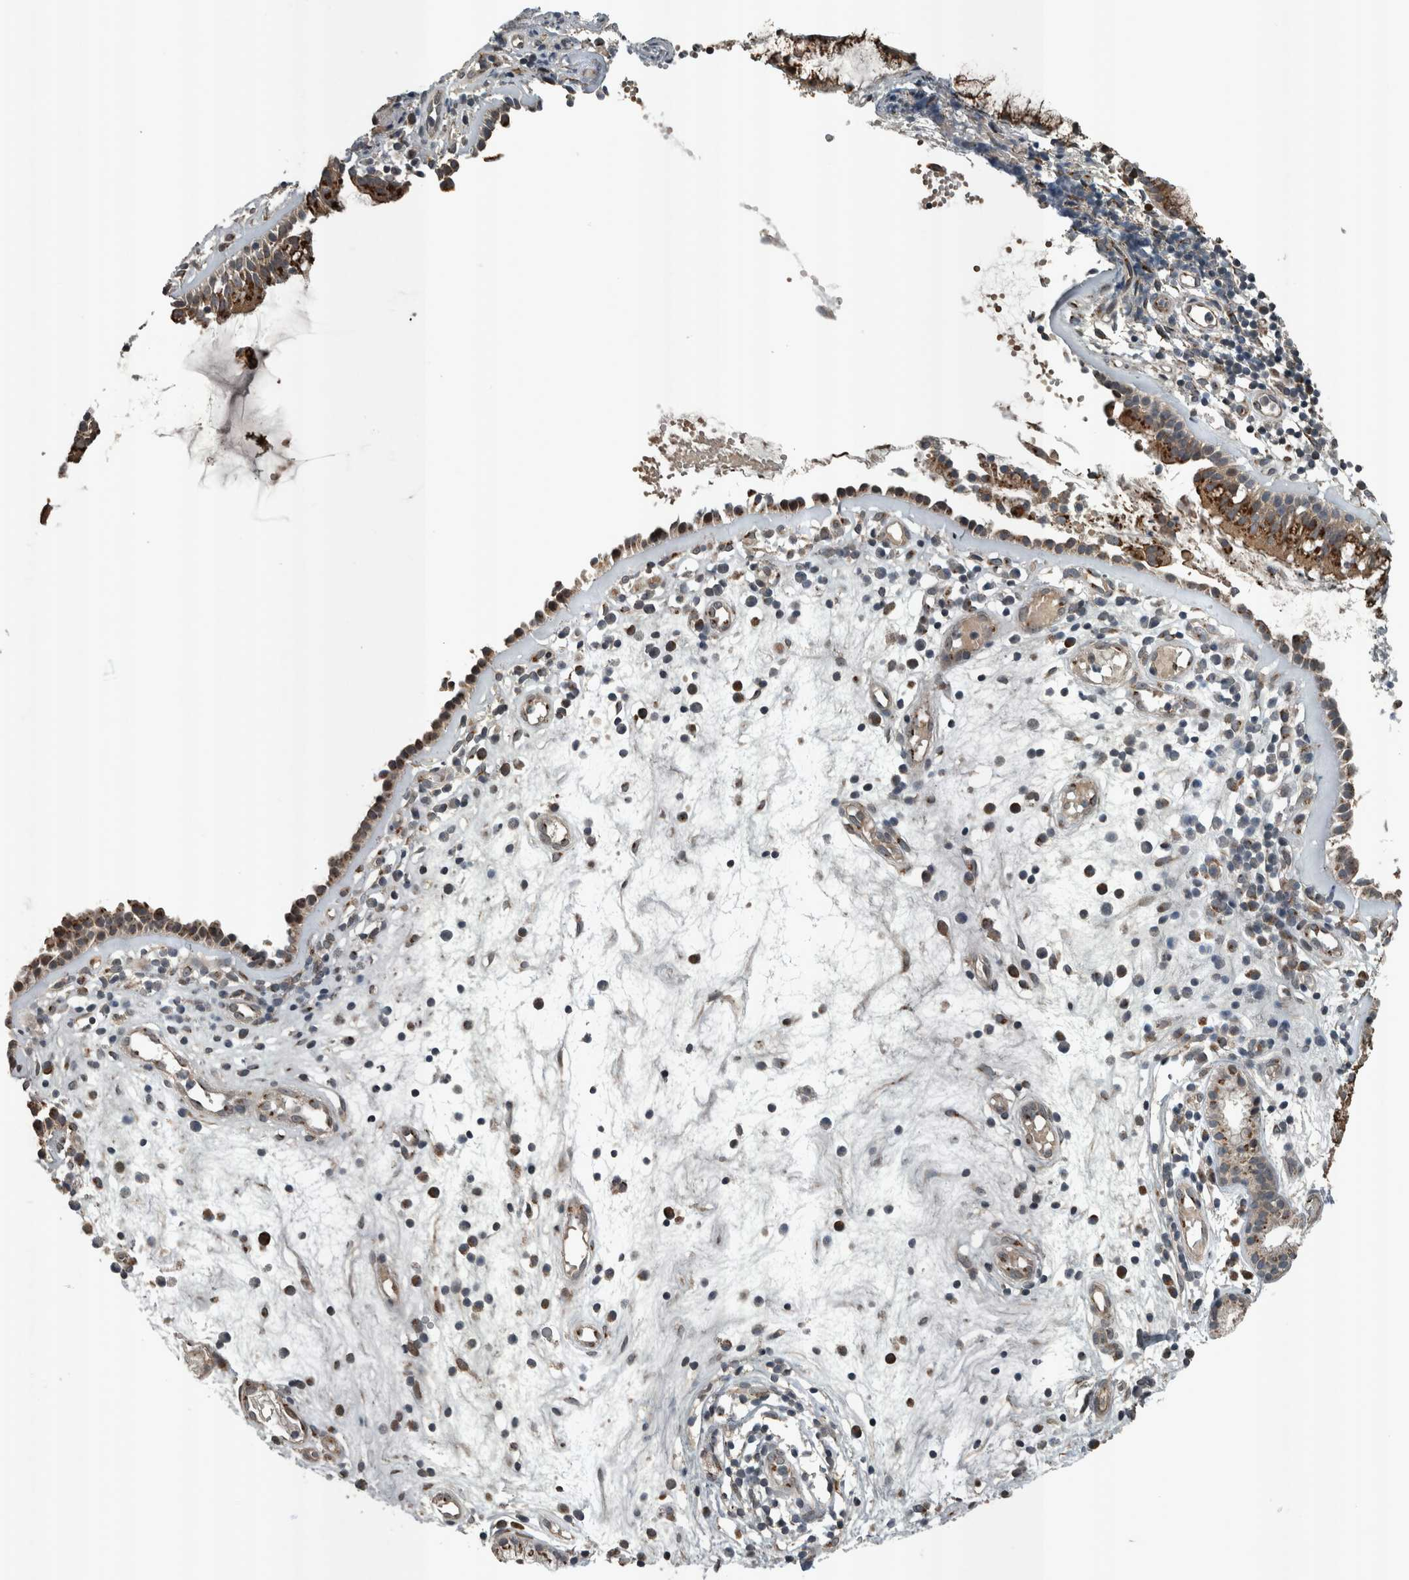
{"staining": {"intensity": "strong", "quantity": ">75%", "location": "cytoplasmic/membranous"}, "tissue": "nasopharynx", "cell_type": "Respiratory epithelial cells", "image_type": "normal", "snomed": [{"axis": "morphology", "description": "Normal tissue, NOS"}, {"axis": "topography", "description": "Nasopharynx"}], "caption": "Nasopharynx stained with immunohistochemistry (IHC) reveals strong cytoplasmic/membranous positivity in about >75% of respiratory epithelial cells.", "gene": "ZNF345", "patient": {"sex": "female", "age": 39}}